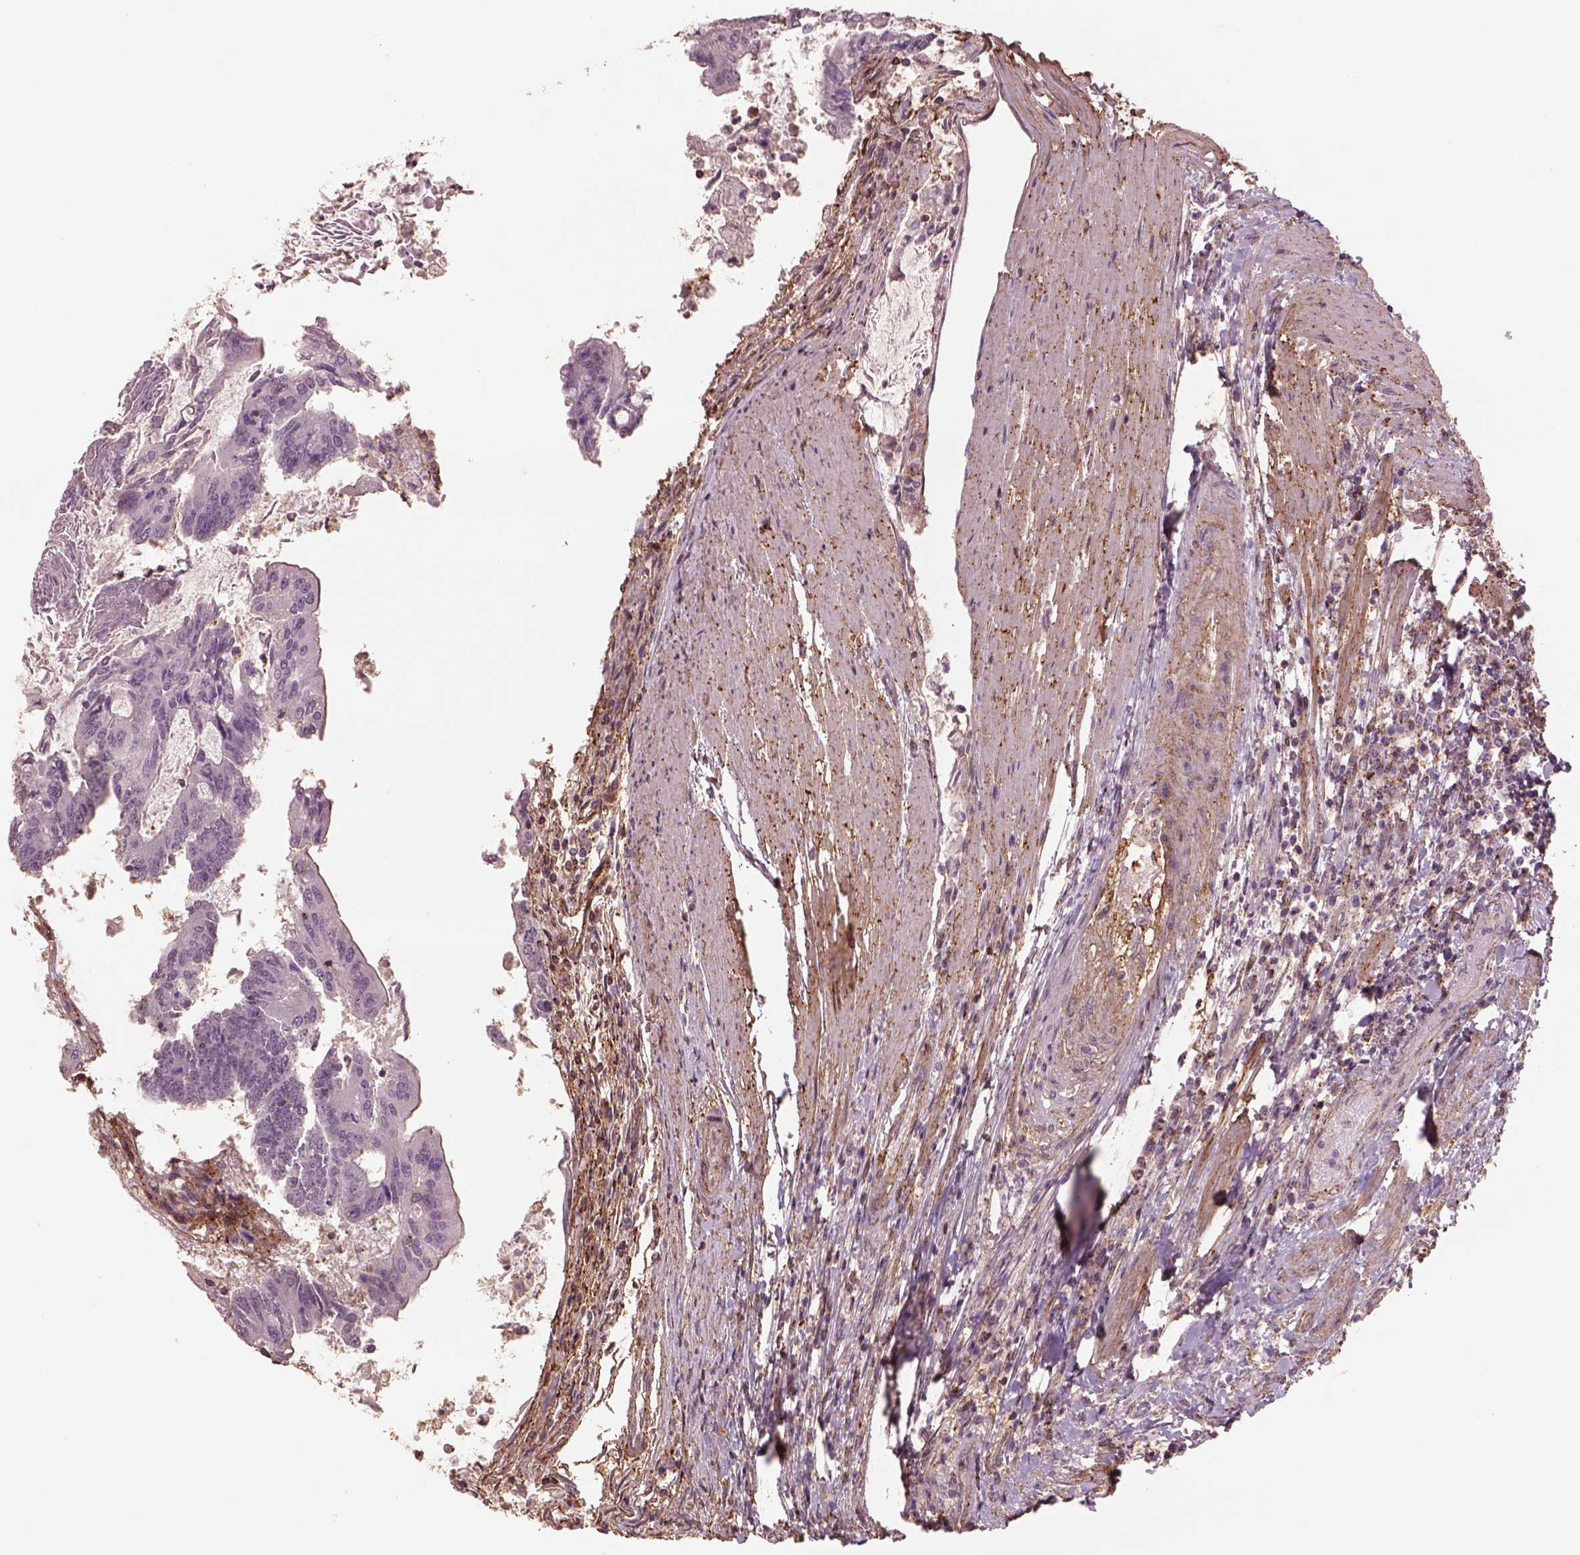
{"staining": {"intensity": "negative", "quantity": "none", "location": "none"}, "tissue": "colorectal cancer", "cell_type": "Tumor cells", "image_type": "cancer", "snomed": [{"axis": "morphology", "description": "Adenocarcinoma, NOS"}, {"axis": "topography", "description": "Colon"}], "caption": "Immunohistochemistry of colorectal cancer (adenocarcinoma) demonstrates no expression in tumor cells. Brightfield microscopy of immunohistochemistry (IHC) stained with DAB (brown) and hematoxylin (blue), captured at high magnification.", "gene": "LIN7A", "patient": {"sex": "female", "age": 70}}